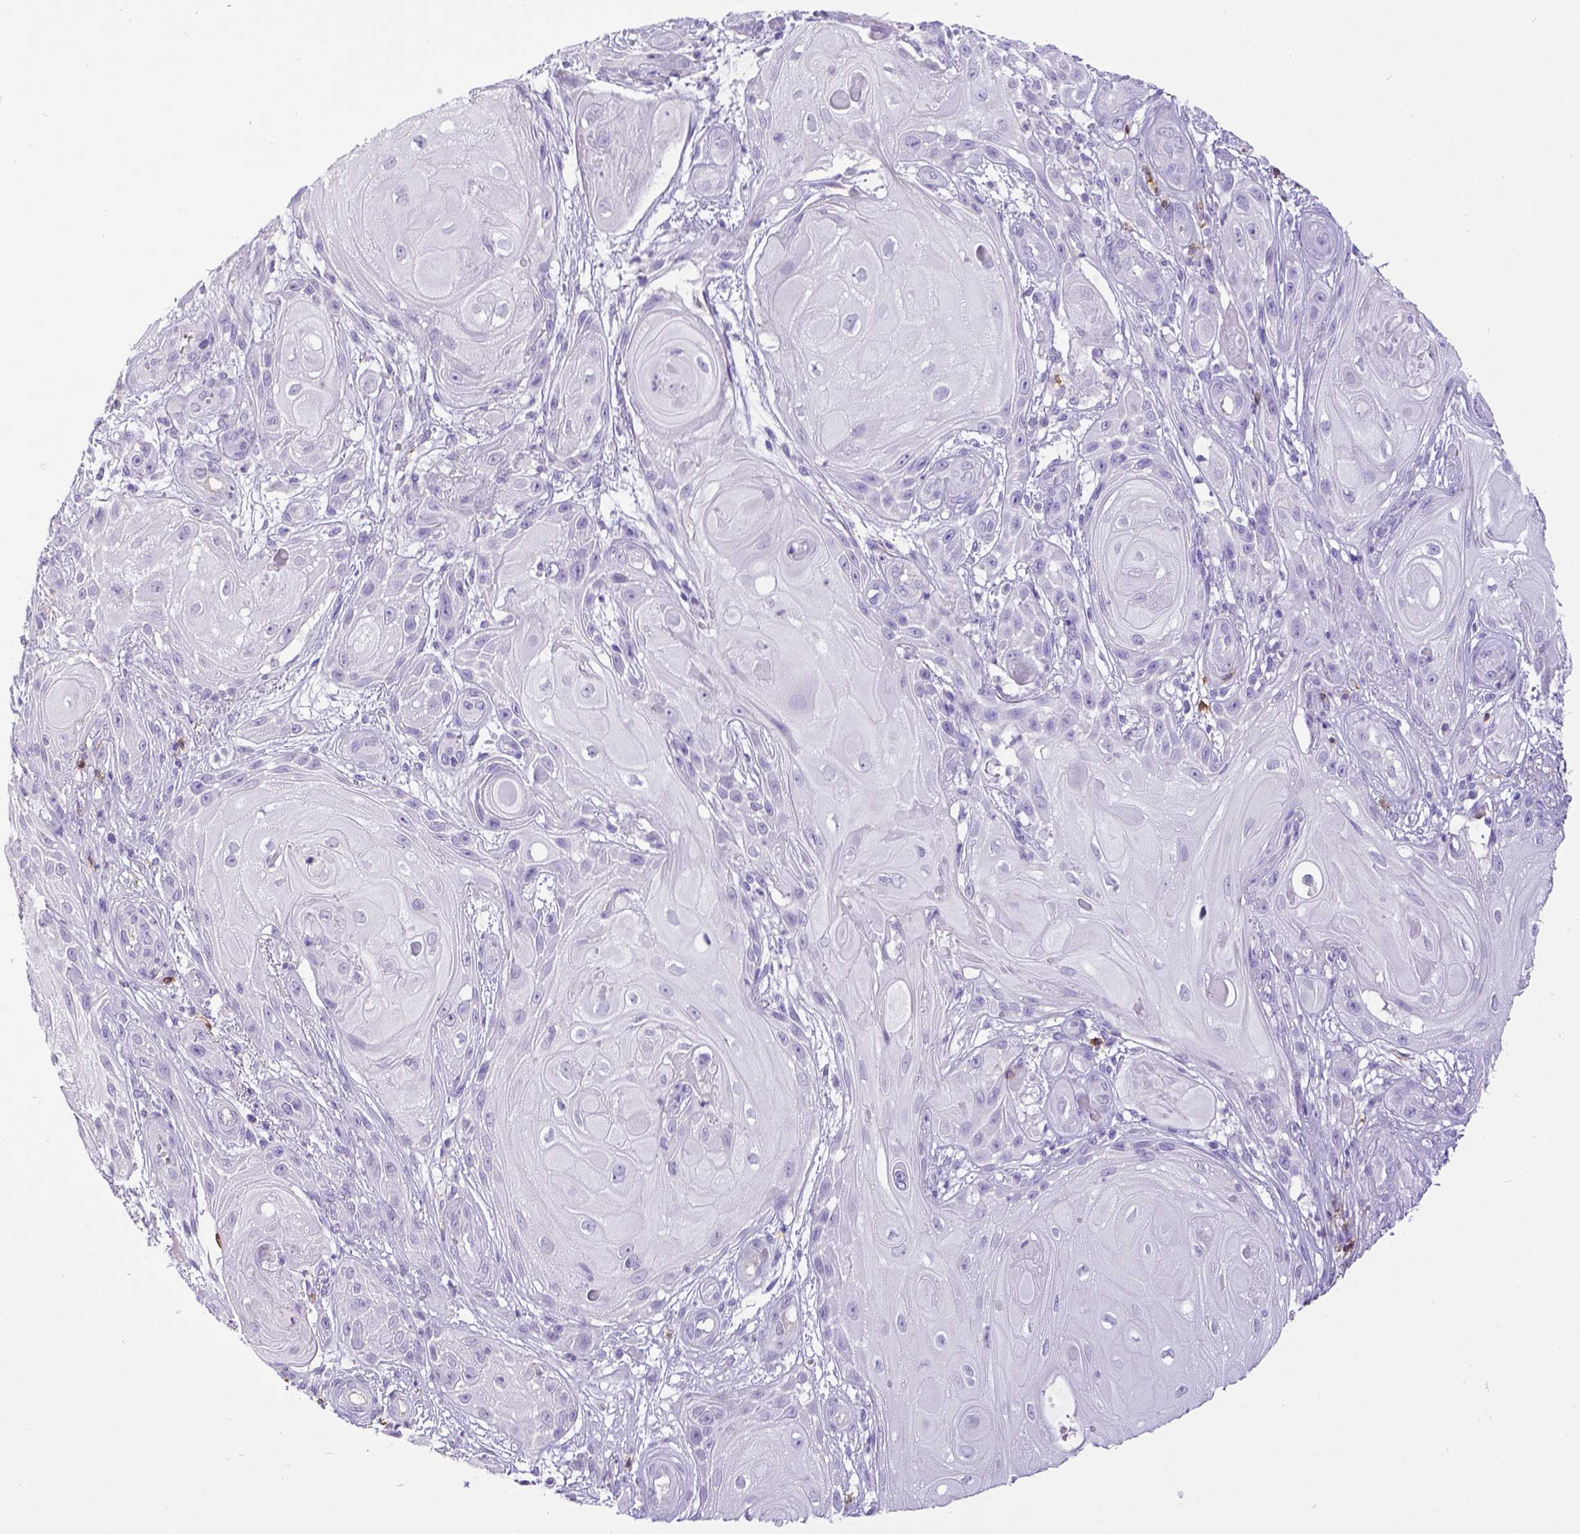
{"staining": {"intensity": "negative", "quantity": "none", "location": "none"}, "tissue": "skin cancer", "cell_type": "Tumor cells", "image_type": "cancer", "snomed": [{"axis": "morphology", "description": "Squamous cell carcinoma, NOS"}, {"axis": "topography", "description": "Skin"}], "caption": "DAB (3,3'-diaminobenzidine) immunohistochemical staining of skin cancer (squamous cell carcinoma) shows no significant positivity in tumor cells.", "gene": "CD3E", "patient": {"sex": "male", "age": 62}}